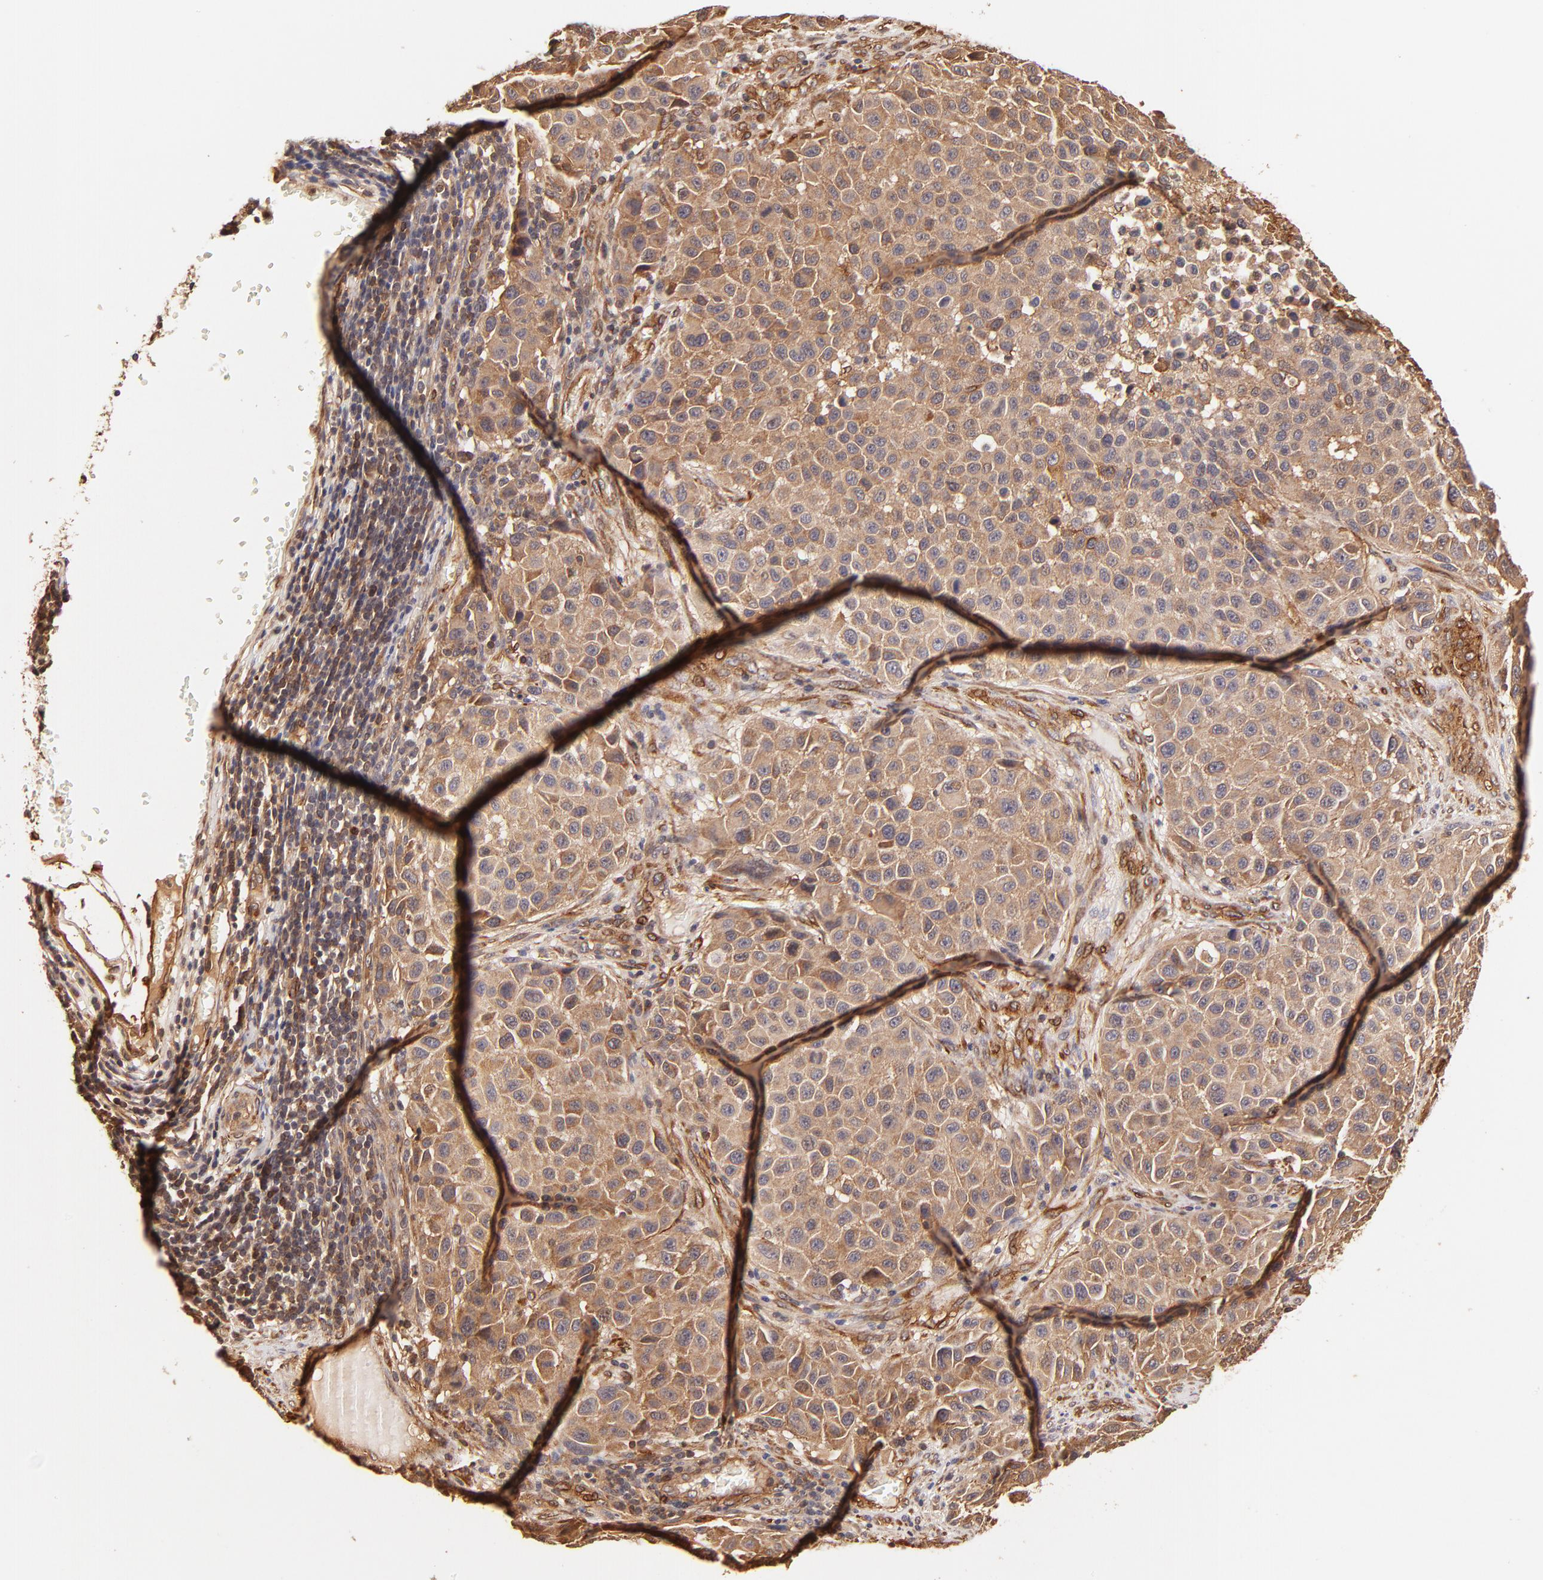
{"staining": {"intensity": "moderate", "quantity": ">75%", "location": "cytoplasmic/membranous"}, "tissue": "melanoma", "cell_type": "Tumor cells", "image_type": "cancer", "snomed": [{"axis": "morphology", "description": "Malignant melanoma, Metastatic site"}, {"axis": "topography", "description": "Lymph node"}], "caption": "An image showing moderate cytoplasmic/membranous staining in approximately >75% of tumor cells in malignant melanoma (metastatic site), as visualized by brown immunohistochemical staining.", "gene": "ITGB1", "patient": {"sex": "male", "age": 61}}